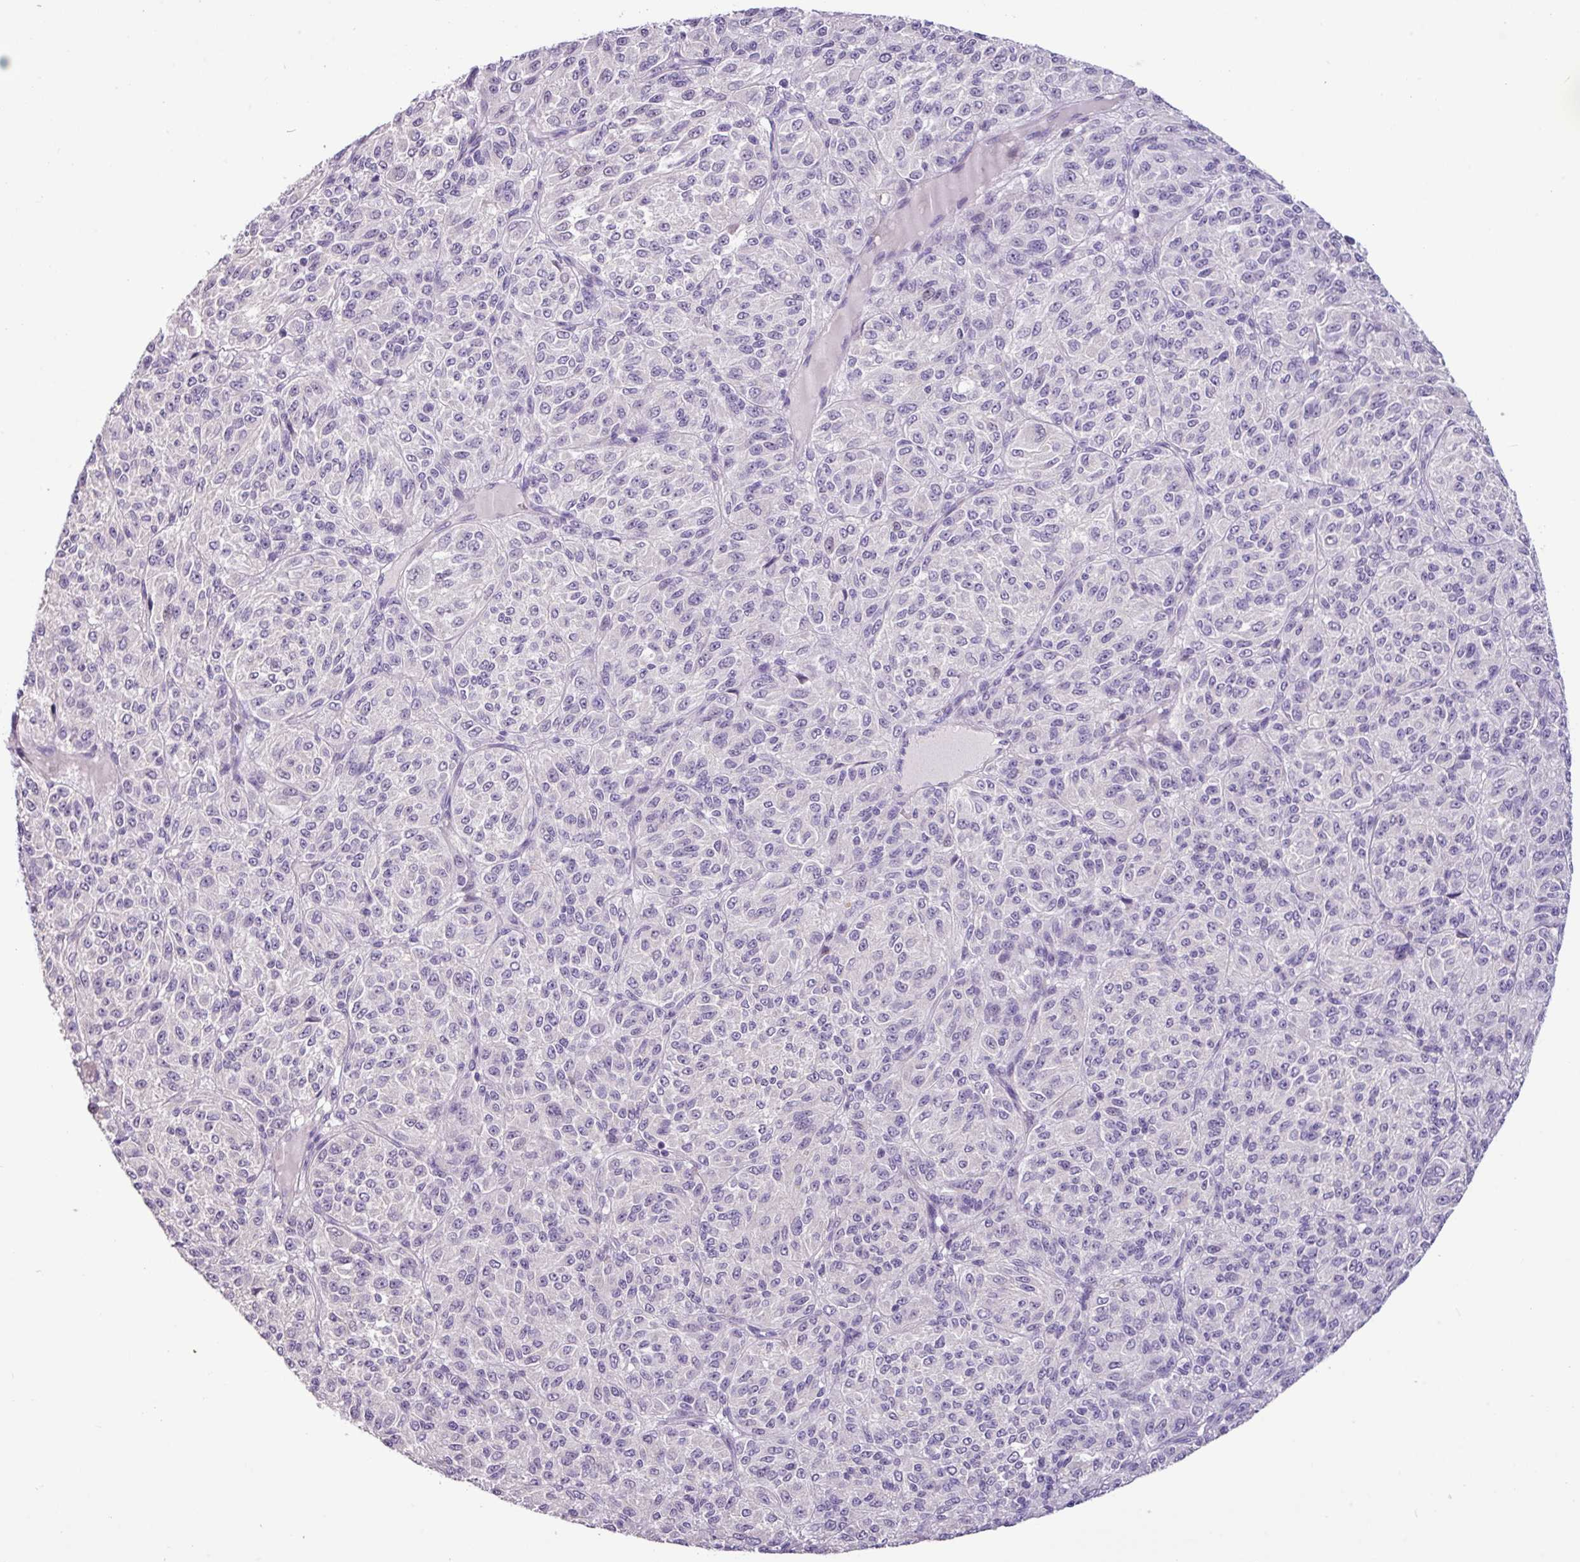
{"staining": {"intensity": "negative", "quantity": "none", "location": "none"}, "tissue": "melanoma", "cell_type": "Tumor cells", "image_type": "cancer", "snomed": [{"axis": "morphology", "description": "Malignant melanoma, Metastatic site"}, {"axis": "topography", "description": "Brain"}], "caption": "Immunohistochemistry of malignant melanoma (metastatic site) demonstrates no positivity in tumor cells.", "gene": "PNLDC1", "patient": {"sex": "female", "age": 56}}